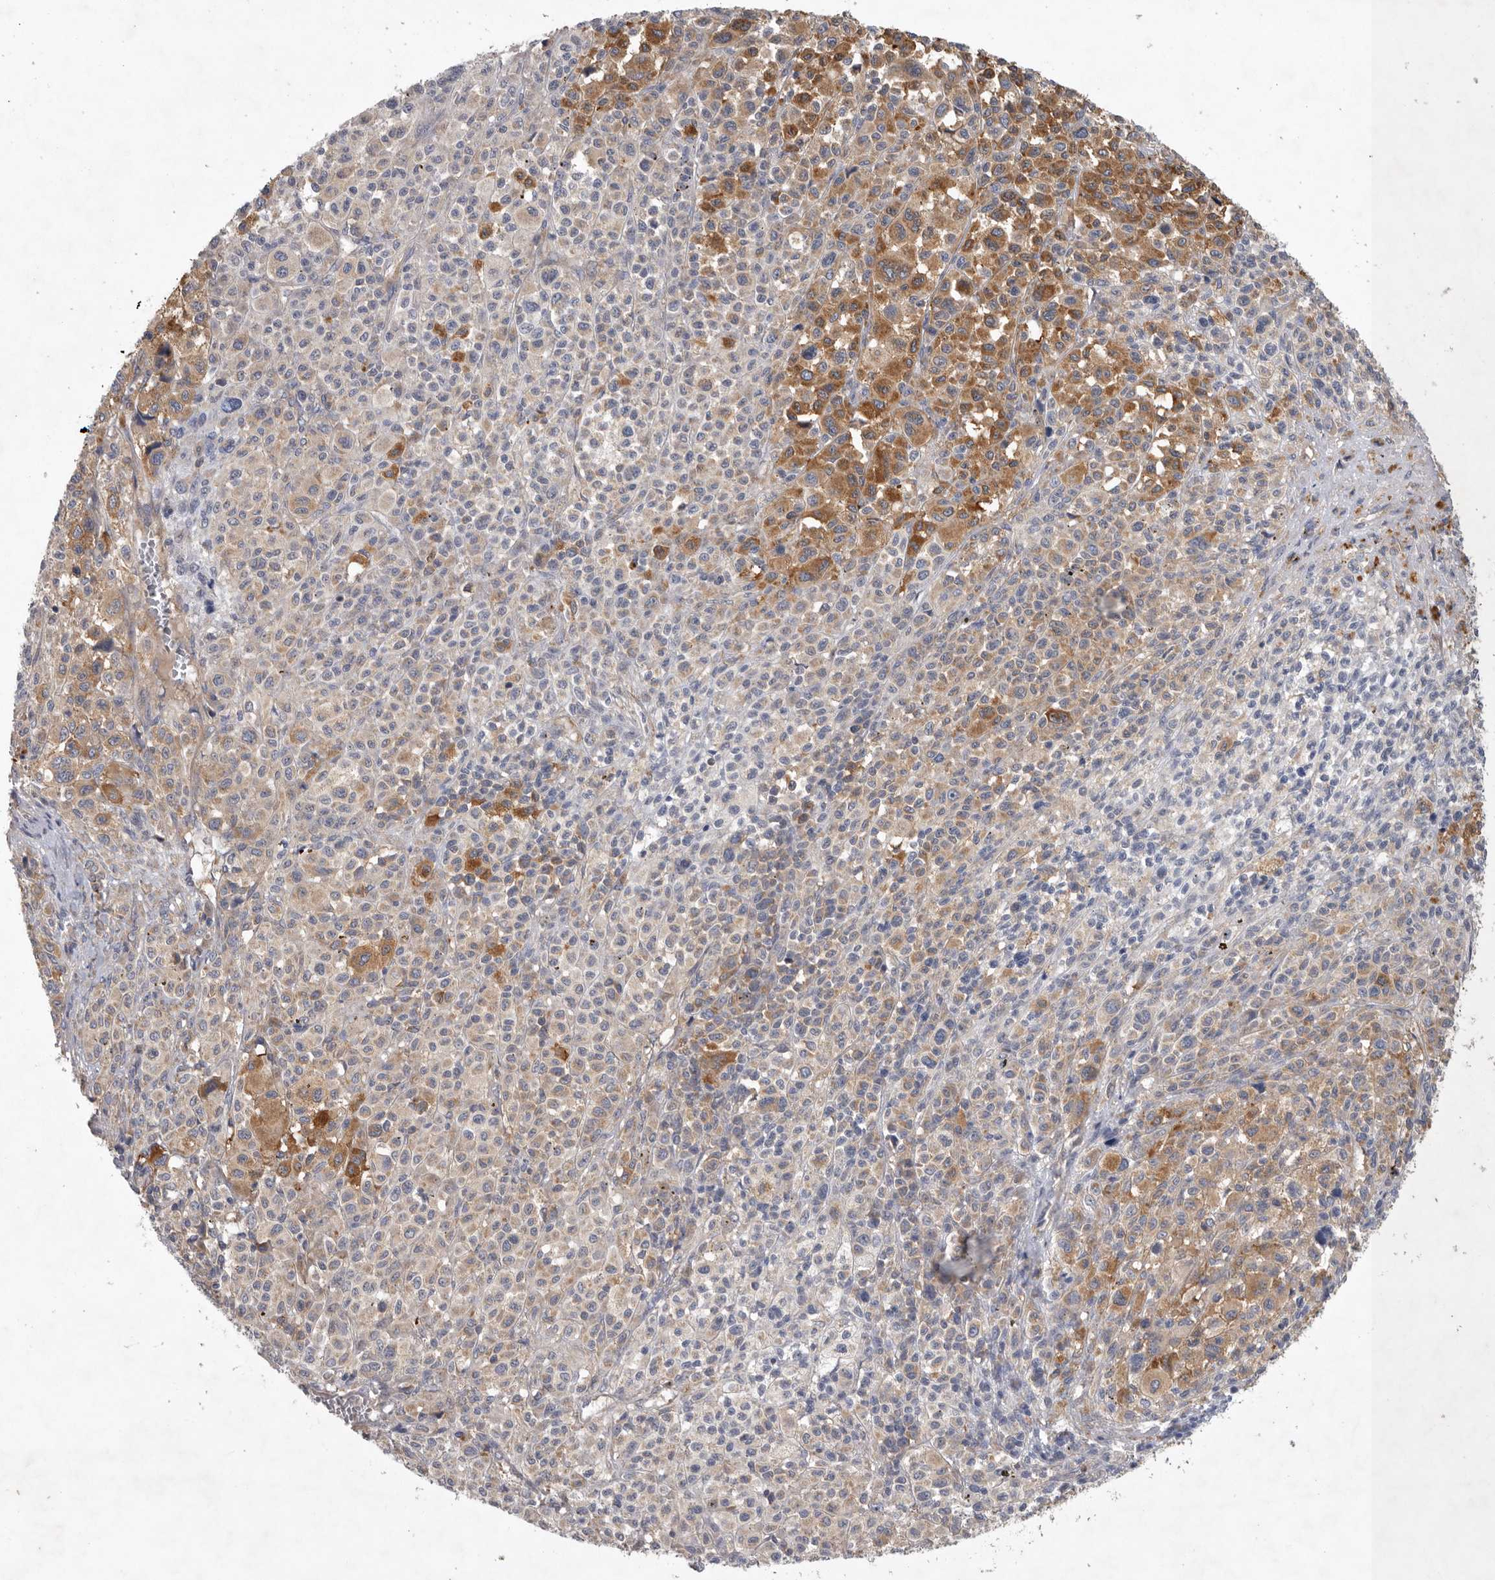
{"staining": {"intensity": "moderate", "quantity": ">75%", "location": "cytoplasmic/membranous"}, "tissue": "melanoma", "cell_type": "Tumor cells", "image_type": "cancer", "snomed": [{"axis": "morphology", "description": "Malignant melanoma, Metastatic site"}, {"axis": "topography", "description": "Skin"}], "caption": "Malignant melanoma (metastatic site) stained with immunohistochemistry displays moderate cytoplasmic/membranous staining in about >75% of tumor cells.", "gene": "C1orf109", "patient": {"sex": "female", "age": 74}}